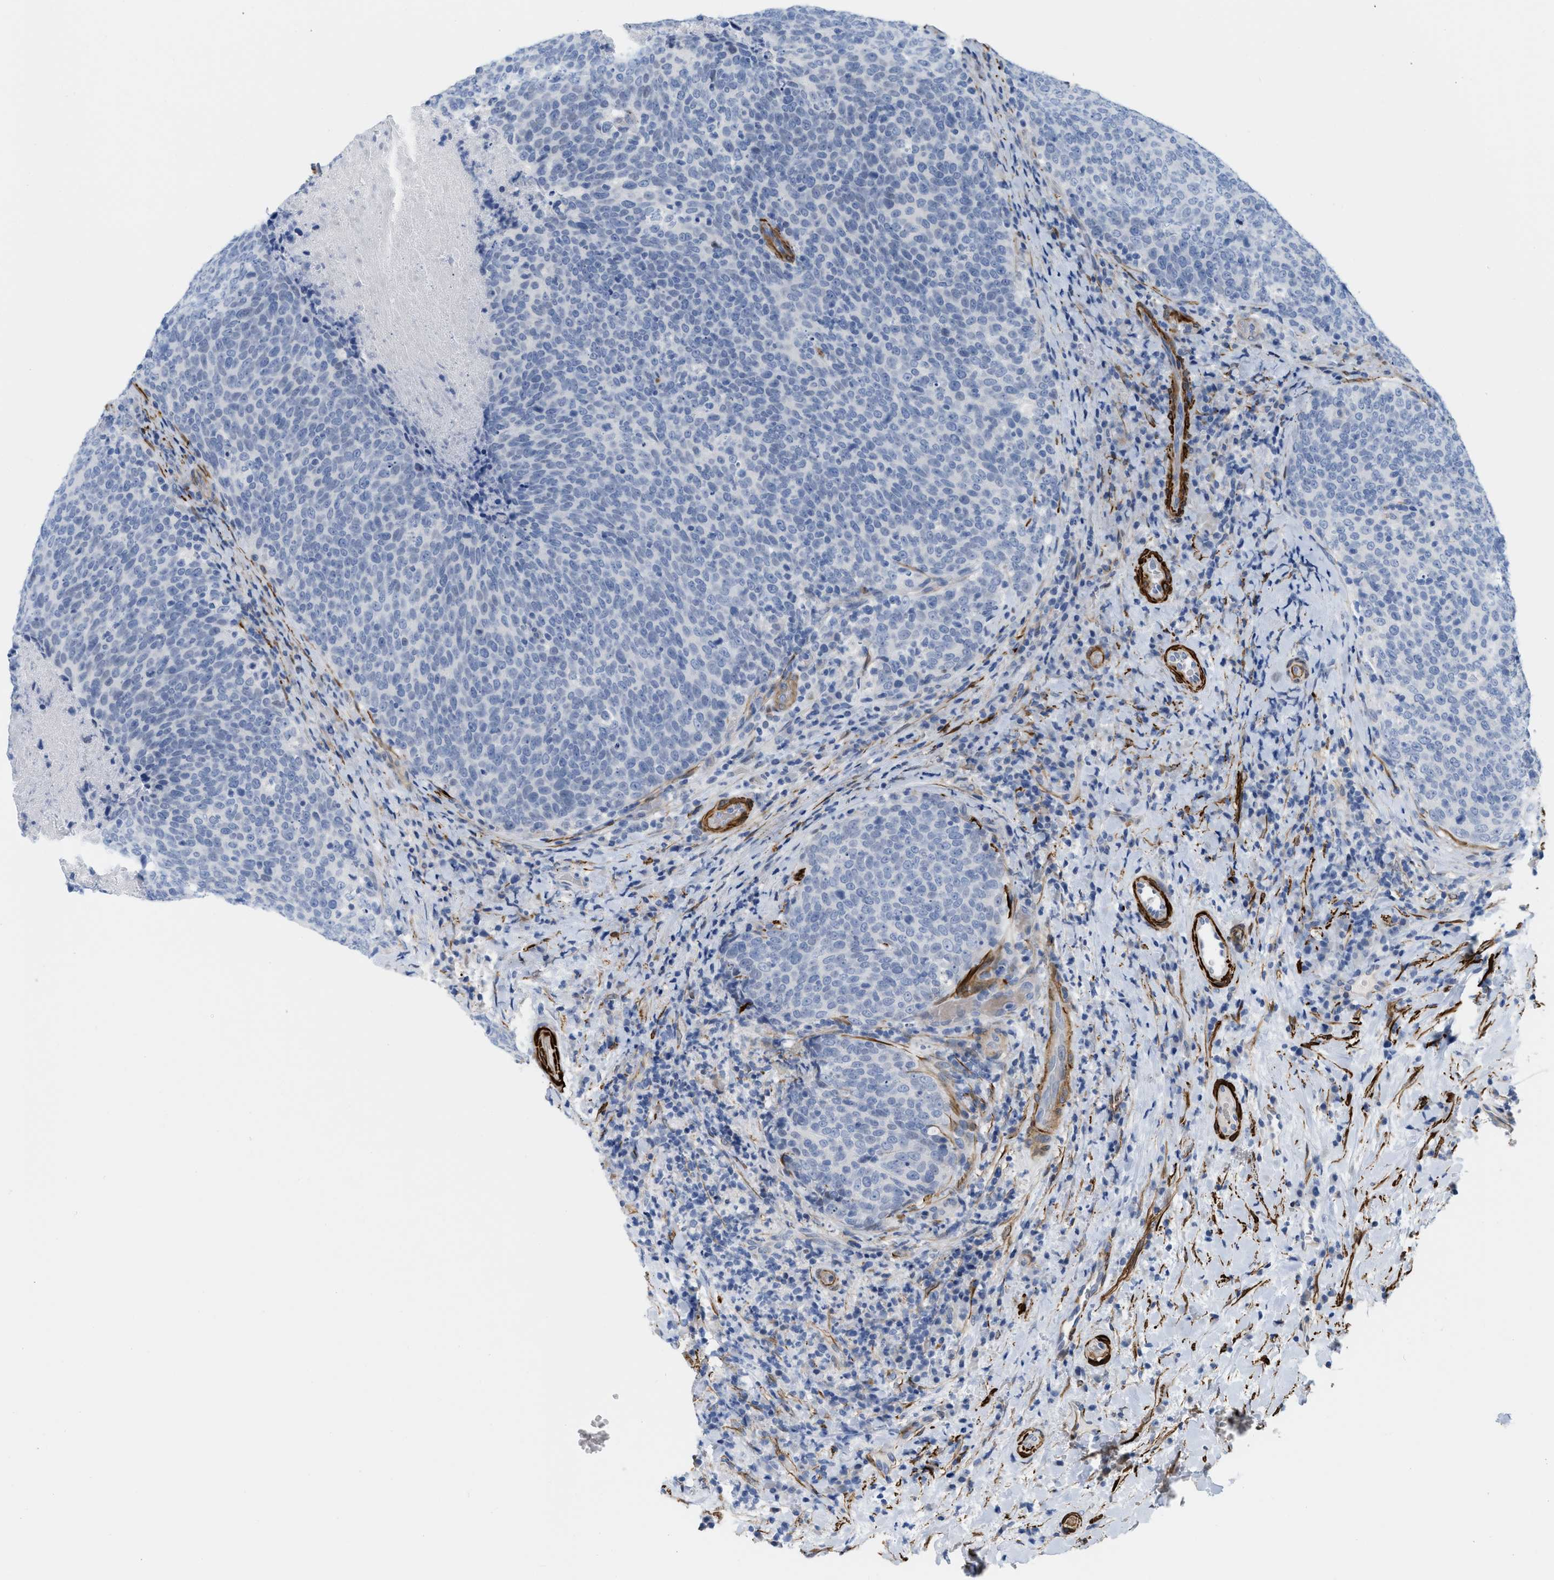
{"staining": {"intensity": "negative", "quantity": "none", "location": "none"}, "tissue": "head and neck cancer", "cell_type": "Tumor cells", "image_type": "cancer", "snomed": [{"axis": "morphology", "description": "Squamous cell carcinoma, NOS"}, {"axis": "morphology", "description": "Squamous cell carcinoma, metastatic, NOS"}, {"axis": "topography", "description": "Lymph node"}, {"axis": "topography", "description": "Head-Neck"}], "caption": "Histopathology image shows no significant protein expression in tumor cells of head and neck cancer (squamous cell carcinoma).", "gene": "TAGLN", "patient": {"sex": "male", "age": 62}}